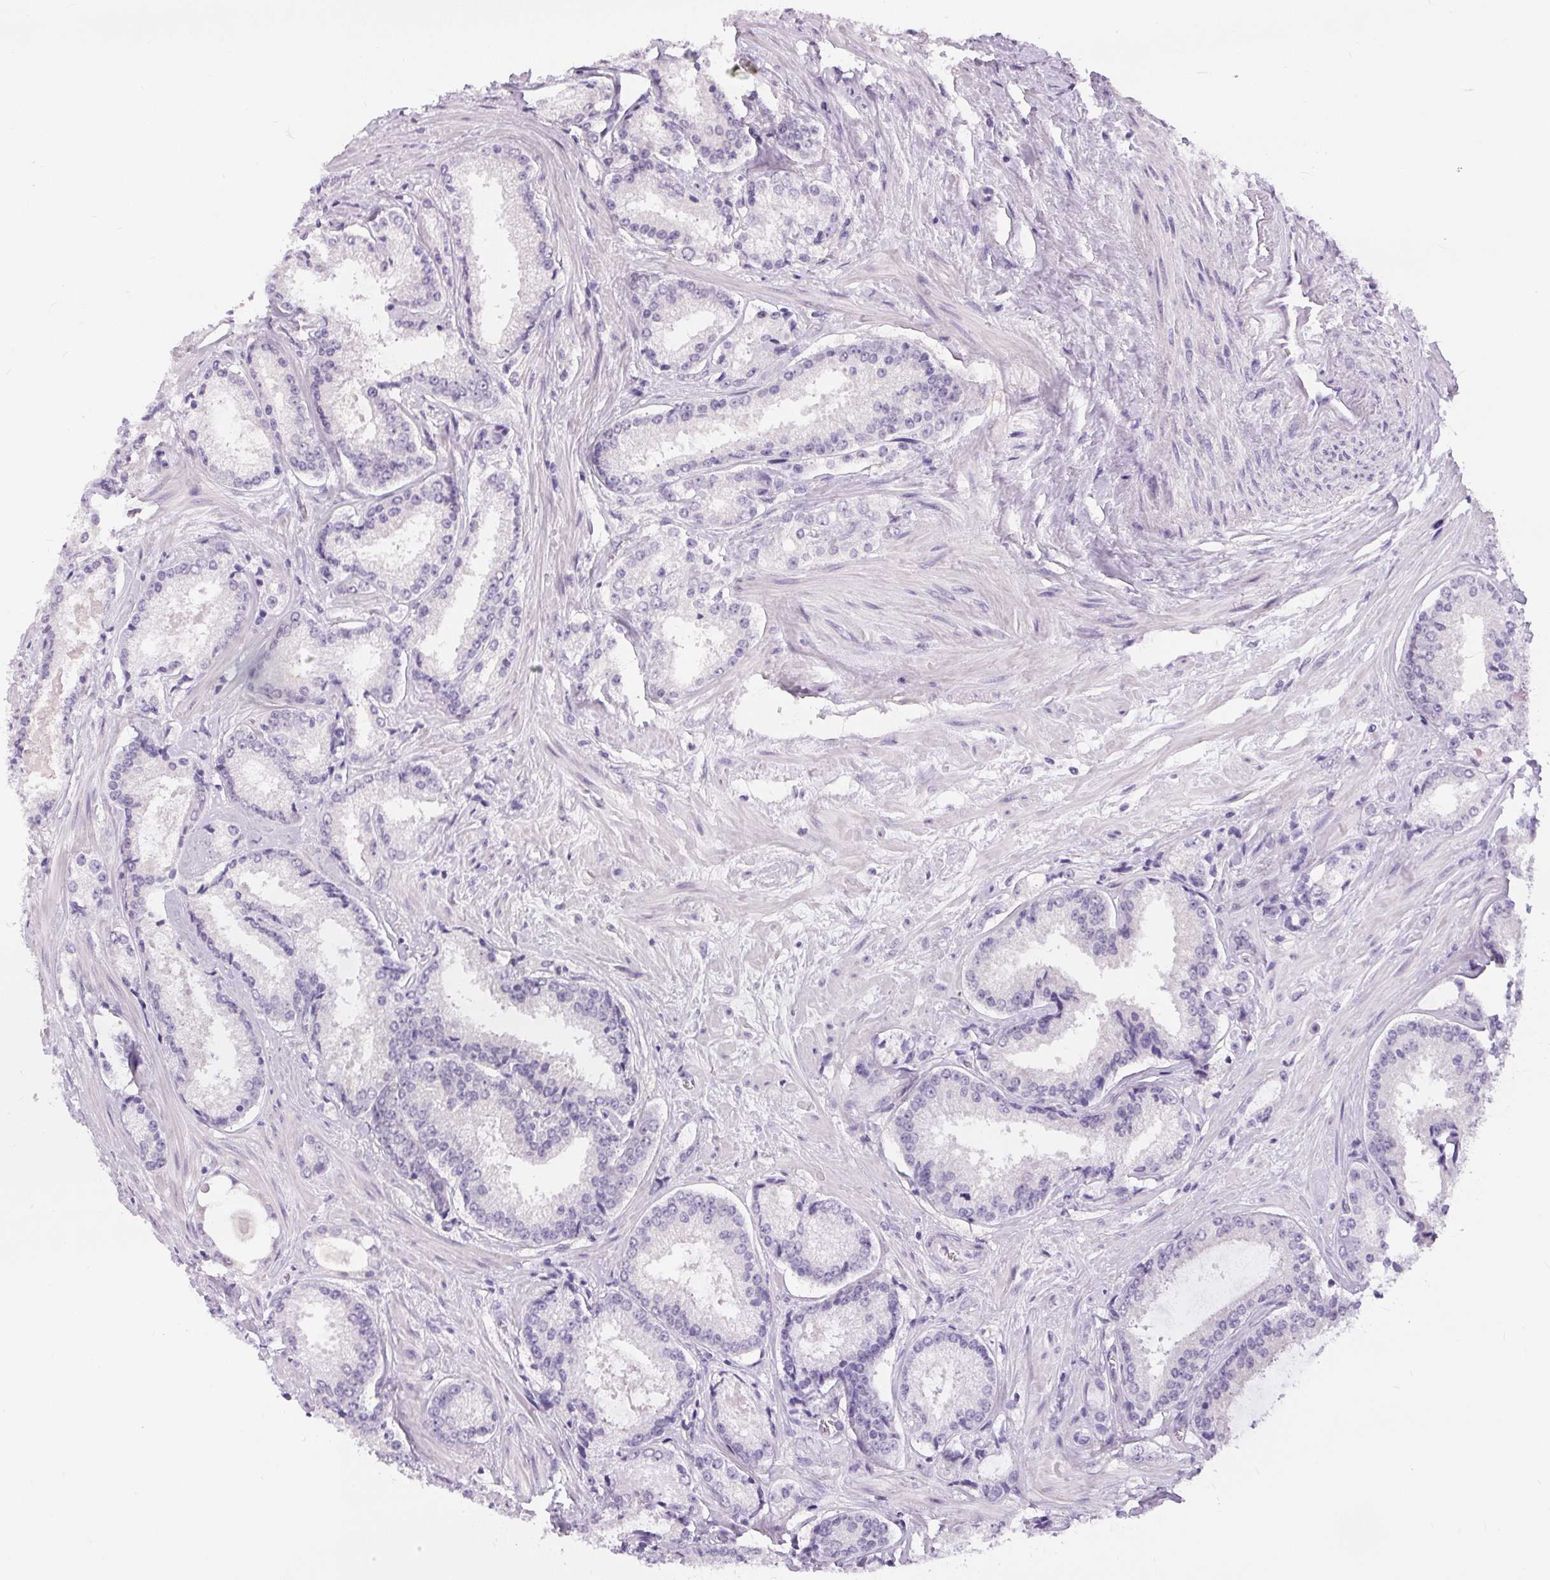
{"staining": {"intensity": "negative", "quantity": "none", "location": "none"}, "tissue": "prostate cancer", "cell_type": "Tumor cells", "image_type": "cancer", "snomed": [{"axis": "morphology", "description": "Adenocarcinoma, Low grade"}, {"axis": "topography", "description": "Prostate"}], "caption": "There is no significant expression in tumor cells of prostate cancer (low-grade adenocarcinoma).", "gene": "GBP6", "patient": {"sex": "male", "age": 56}}